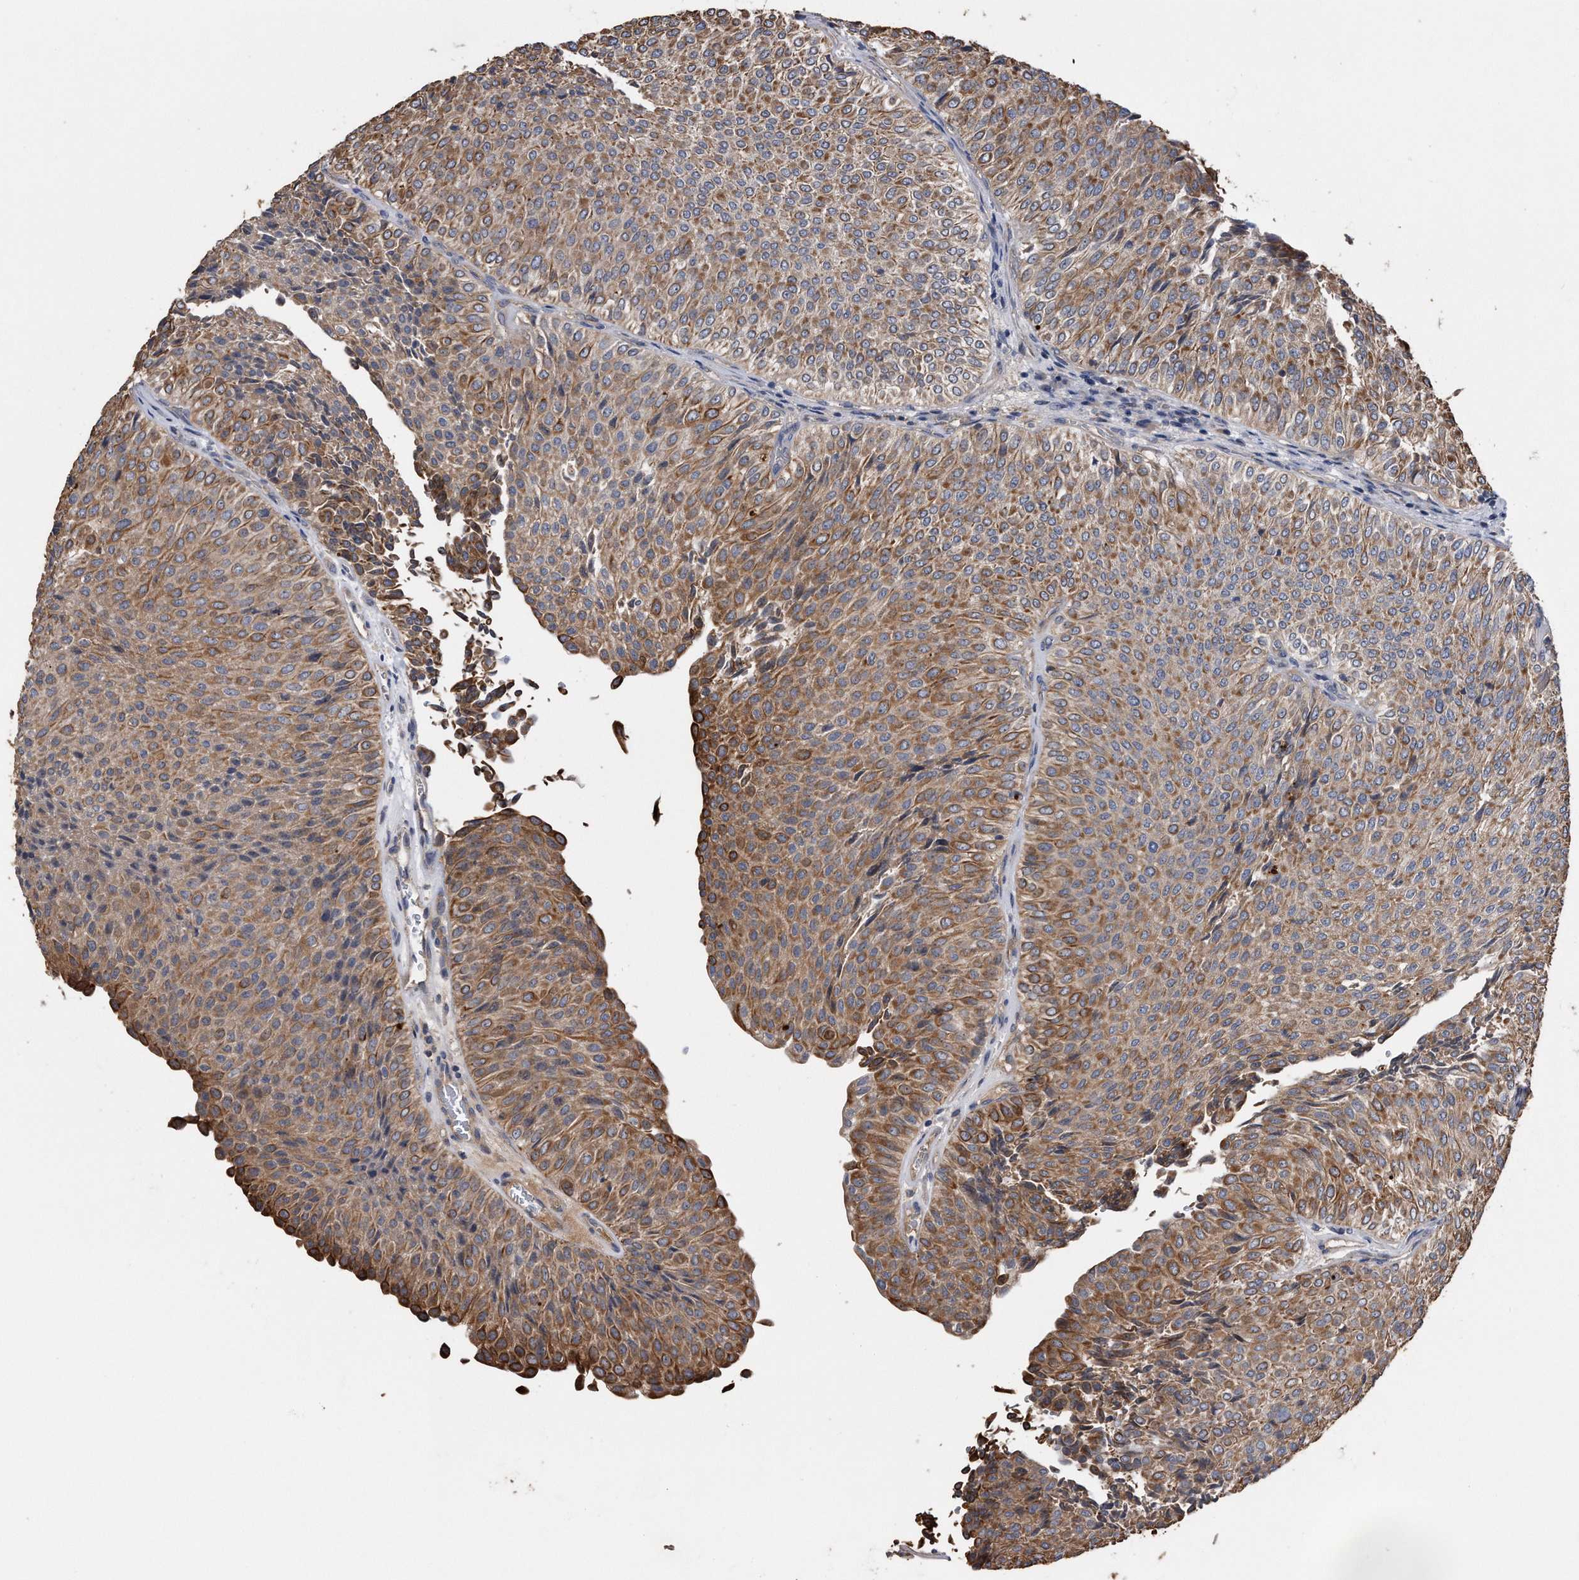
{"staining": {"intensity": "moderate", "quantity": ">75%", "location": "cytoplasmic/membranous"}, "tissue": "urothelial cancer", "cell_type": "Tumor cells", "image_type": "cancer", "snomed": [{"axis": "morphology", "description": "Urothelial carcinoma, Low grade"}, {"axis": "topography", "description": "Urinary bladder"}], "caption": "The histopathology image demonstrates staining of urothelial cancer, revealing moderate cytoplasmic/membranous protein staining (brown color) within tumor cells. The staining was performed using DAB to visualize the protein expression in brown, while the nuclei were stained in blue with hematoxylin (Magnification: 20x).", "gene": "KCND3", "patient": {"sex": "male", "age": 78}}